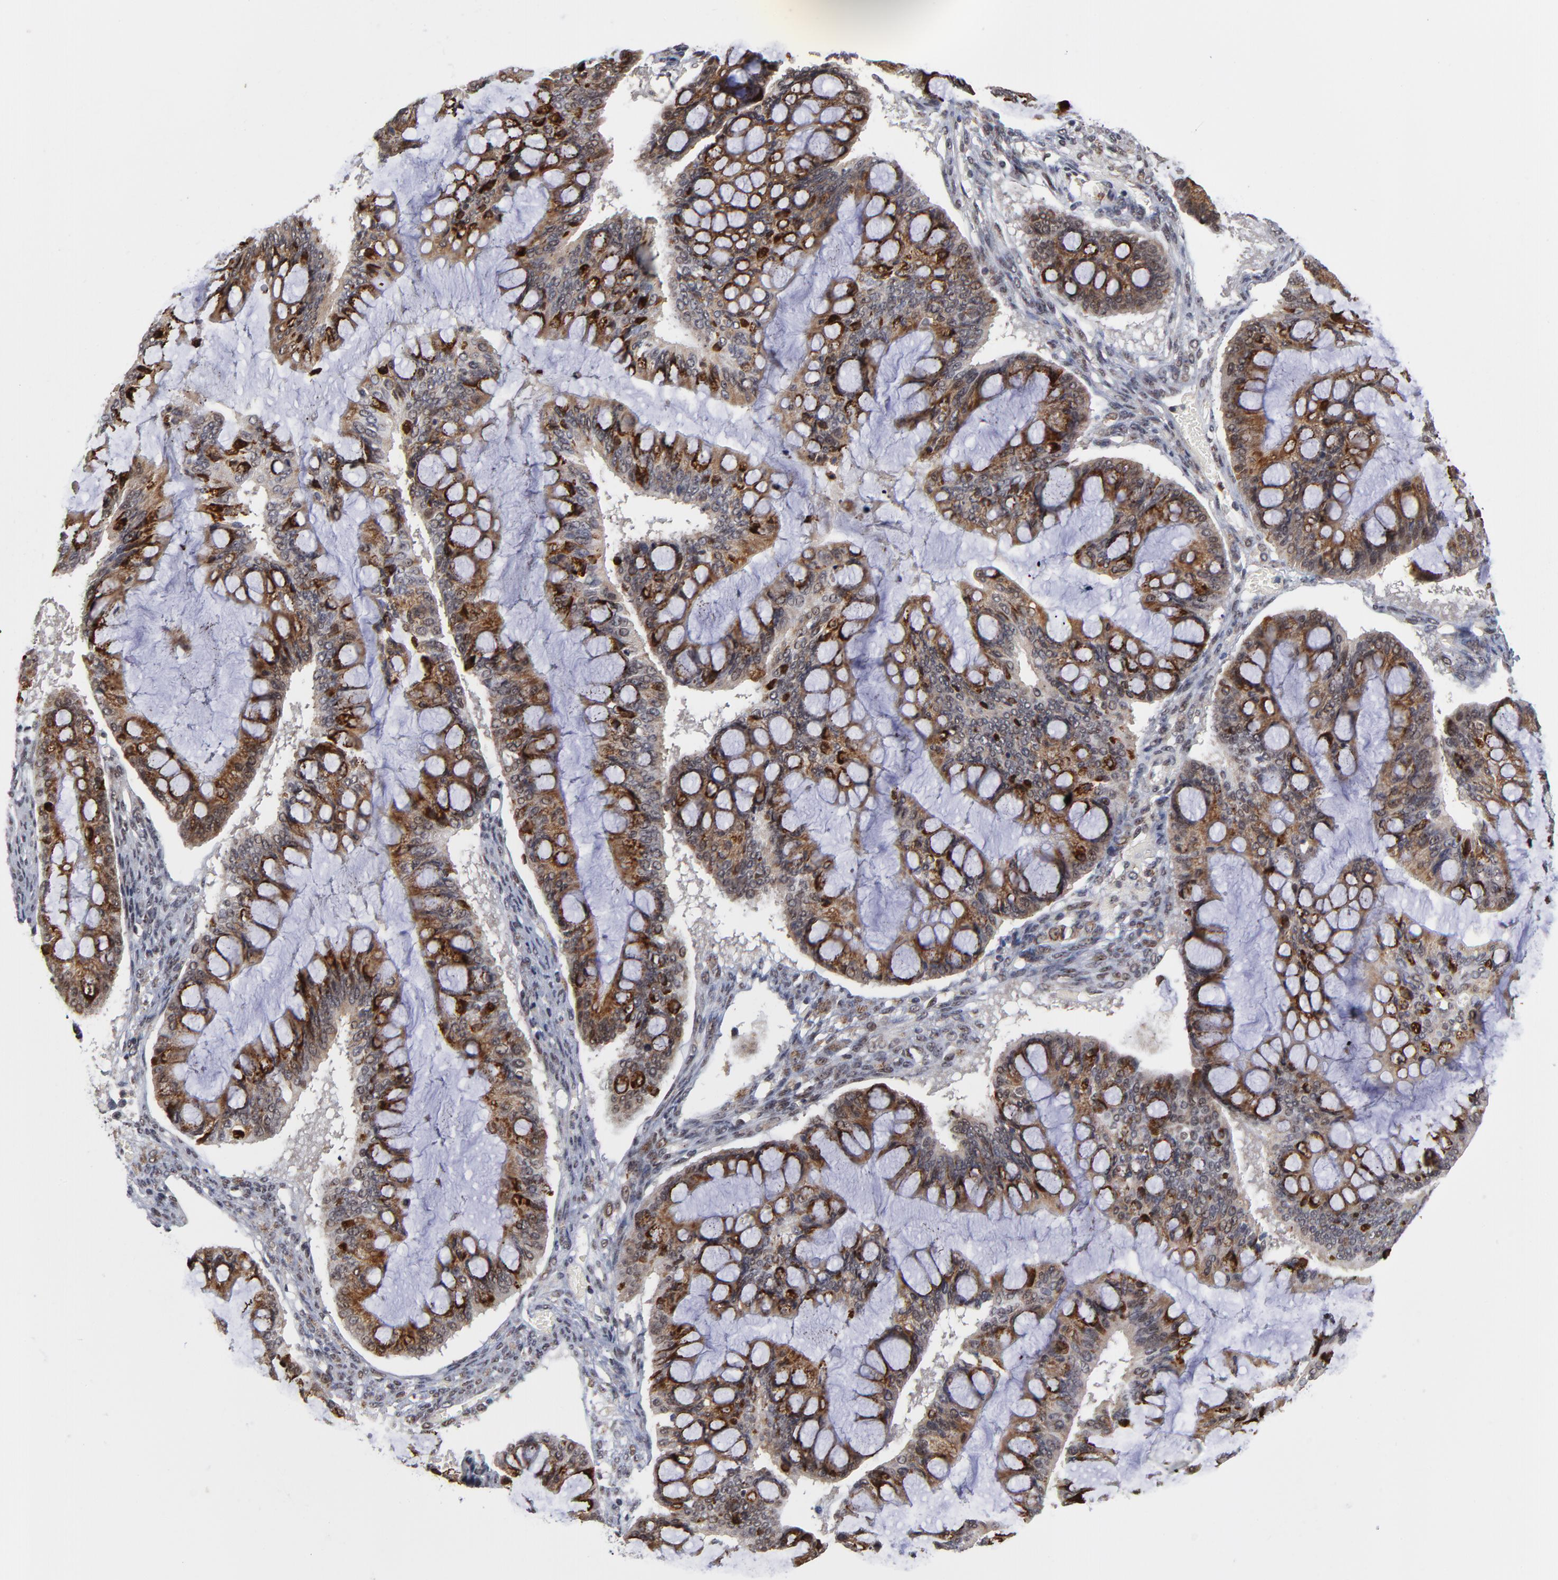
{"staining": {"intensity": "moderate", "quantity": ">75%", "location": "cytoplasmic/membranous,nuclear"}, "tissue": "ovarian cancer", "cell_type": "Tumor cells", "image_type": "cancer", "snomed": [{"axis": "morphology", "description": "Cystadenocarcinoma, mucinous, NOS"}, {"axis": "topography", "description": "Ovary"}], "caption": "Immunohistochemical staining of ovarian cancer (mucinous cystadenocarcinoma) shows medium levels of moderate cytoplasmic/membranous and nuclear protein positivity in about >75% of tumor cells. (IHC, brightfield microscopy, high magnification).", "gene": "ZNF419", "patient": {"sex": "female", "age": 73}}